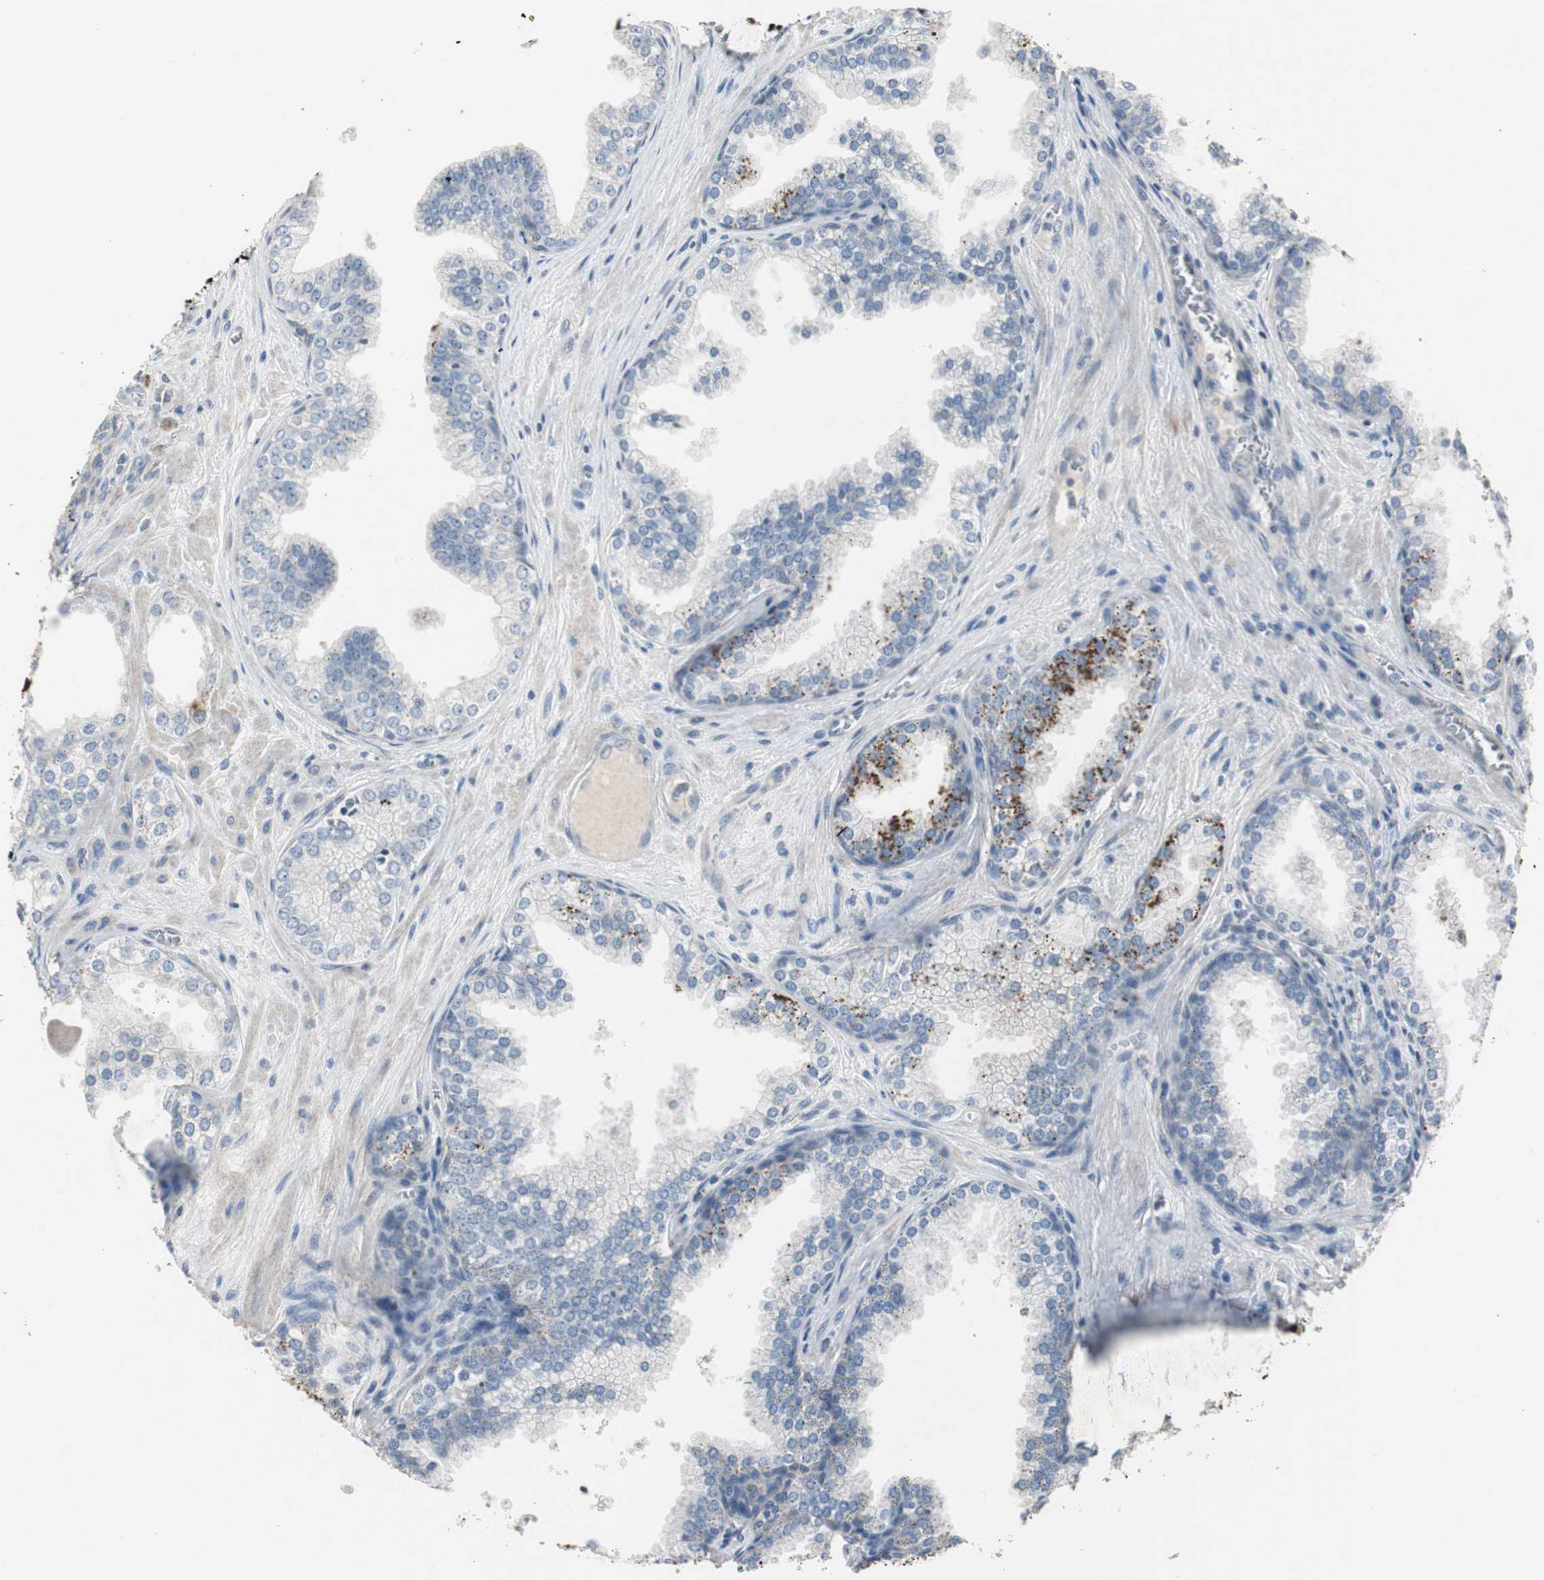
{"staining": {"intensity": "strong", "quantity": "<25%", "location": "cytoplasmic/membranous"}, "tissue": "prostate cancer", "cell_type": "Tumor cells", "image_type": "cancer", "snomed": [{"axis": "morphology", "description": "Adenocarcinoma, Low grade"}, {"axis": "topography", "description": "Prostate"}], "caption": "The image exhibits immunohistochemical staining of adenocarcinoma (low-grade) (prostate). There is strong cytoplasmic/membranous positivity is identified in approximately <25% of tumor cells.", "gene": "TK1", "patient": {"sex": "male", "age": 60}}